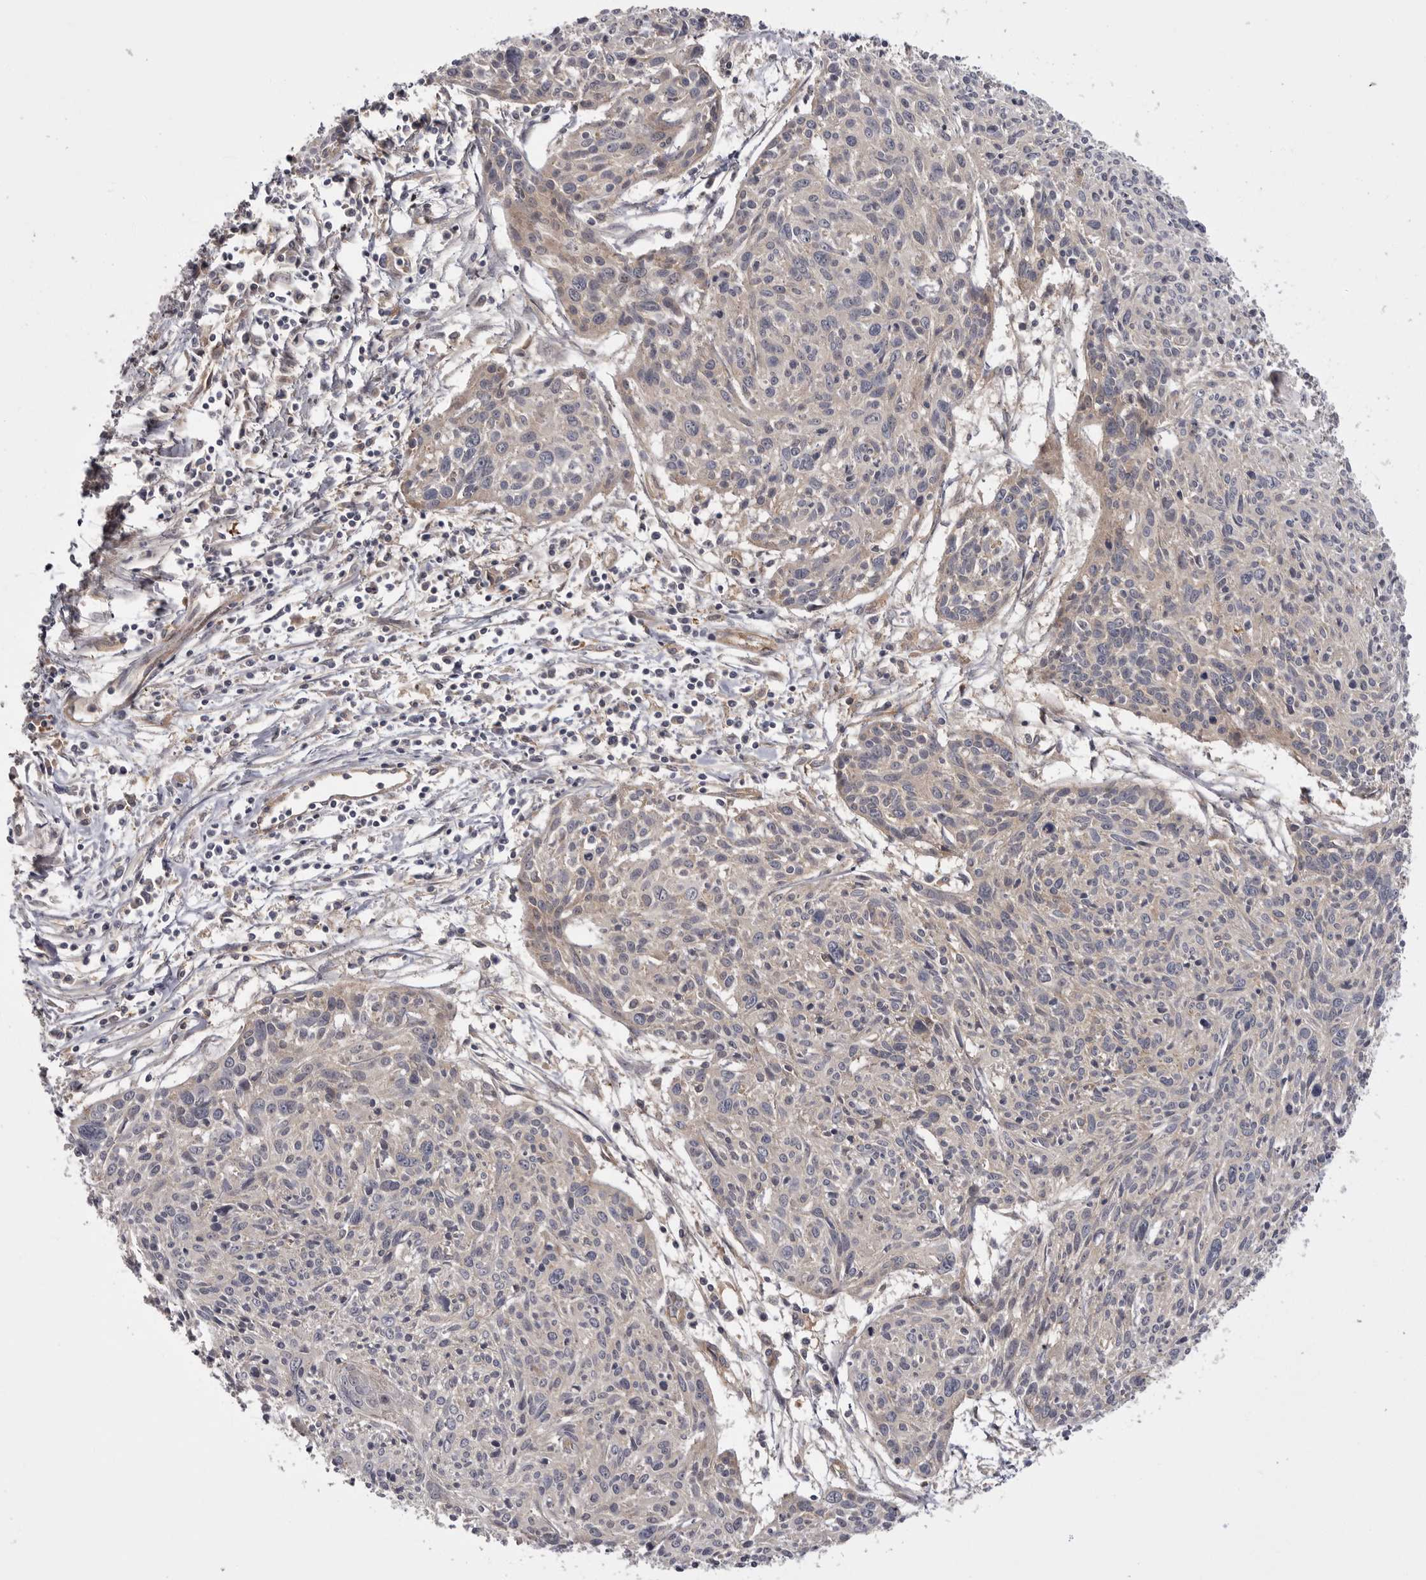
{"staining": {"intensity": "weak", "quantity": "<25%", "location": "cytoplasmic/membranous"}, "tissue": "cervical cancer", "cell_type": "Tumor cells", "image_type": "cancer", "snomed": [{"axis": "morphology", "description": "Squamous cell carcinoma, NOS"}, {"axis": "topography", "description": "Cervix"}], "caption": "High power microscopy histopathology image of an immunohistochemistry (IHC) micrograph of cervical cancer, revealing no significant positivity in tumor cells.", "gene": "OSBPL9", "patient": {"sex": "female", "age": 51}}